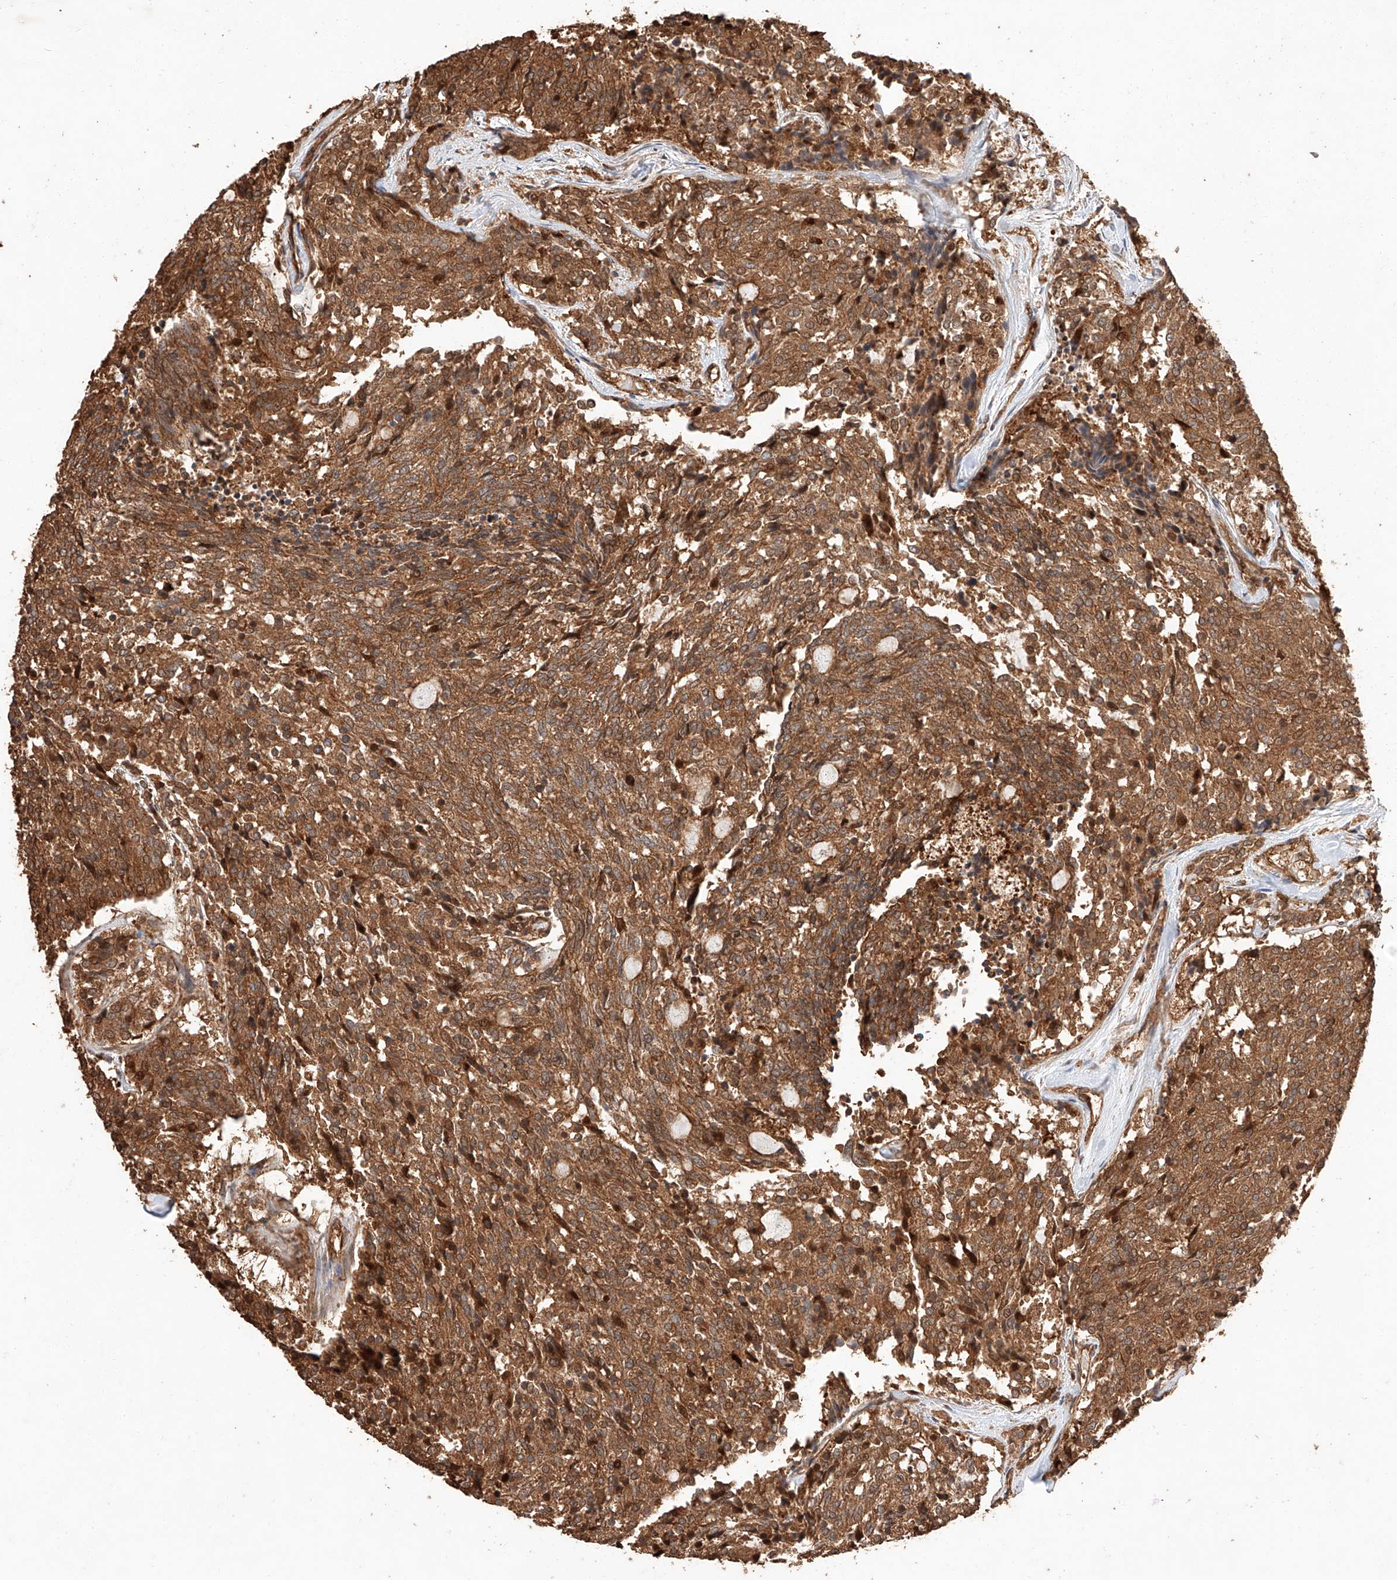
{"staining": {"intensity": "moderate", "quantity": ">75%", "location": "cytoplasmic/membranous"}, "tissue": "carcinoid", "cell_type": "Tumor cells", "image_type": "cancer", "snomed": [{"axis": "morphology", "description": "Carcinoid, malignant, NOS"}, {"axis": "topography", "description": "Pancreas"}], "caption": "Immunohistochemical staining of human carcinoid demonstrates medium levels of moderate cytoplasmic/membranous protein staining in about >75% of tumor cells.", "gene": "GHDC", "patient": {"sex": "female", "age": 54}}